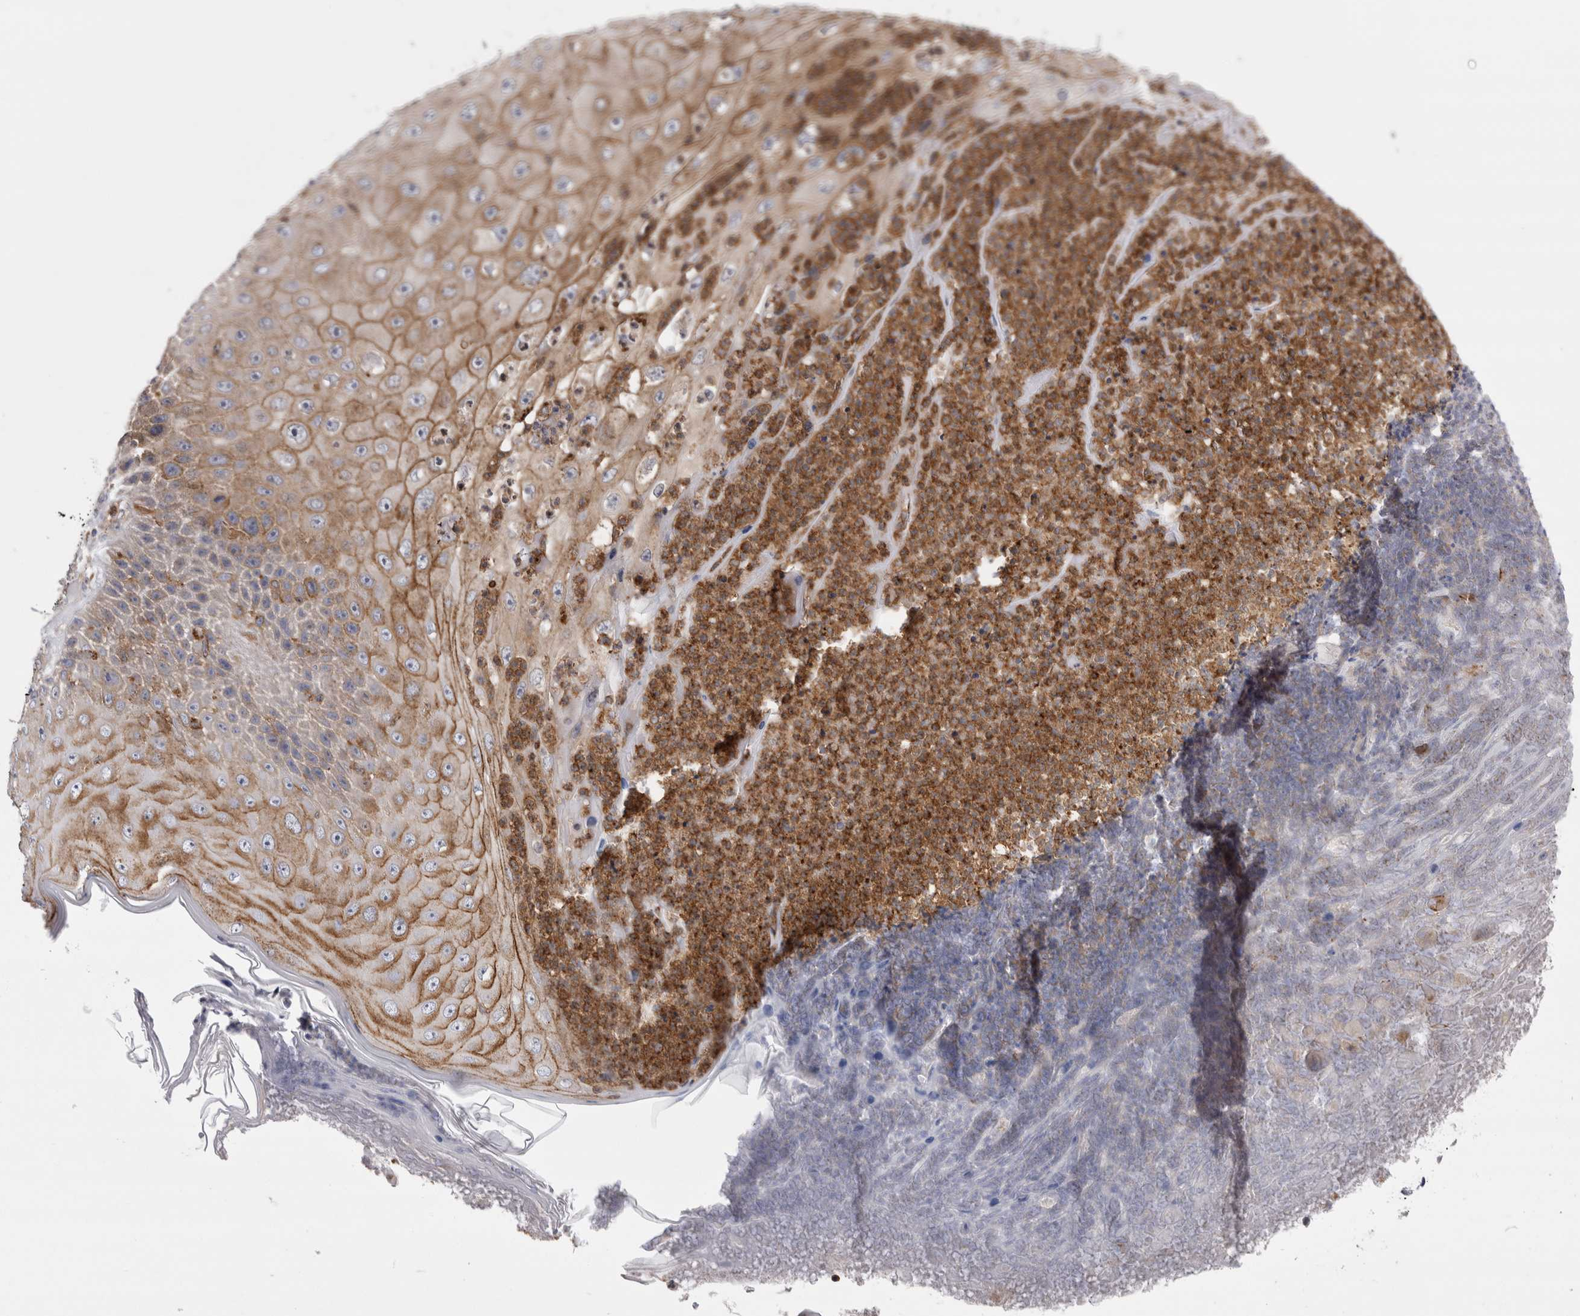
{"staining": {"intensity": "moderate", "quantity": "25%-75%", "location": "cytoplasmic/membranous"}, "tissue": "skin cancer", "cell_type": "Tumor cells", "image_type": "cancer", "snomed": [{"axis": "morphology", "description": "Squamous cell carcinoma, NOS"}, {"axis": "topography", "description": "Skin"}], "caption": "A medium amount of moderate cytoplasmic/membranous expression is seen in approximately 25%-75% of tumor cells in skin squamous cell carcinoma tissue.", "gene": "RAB11FIP1", "patient": {"sex": "female", "age": 88}}